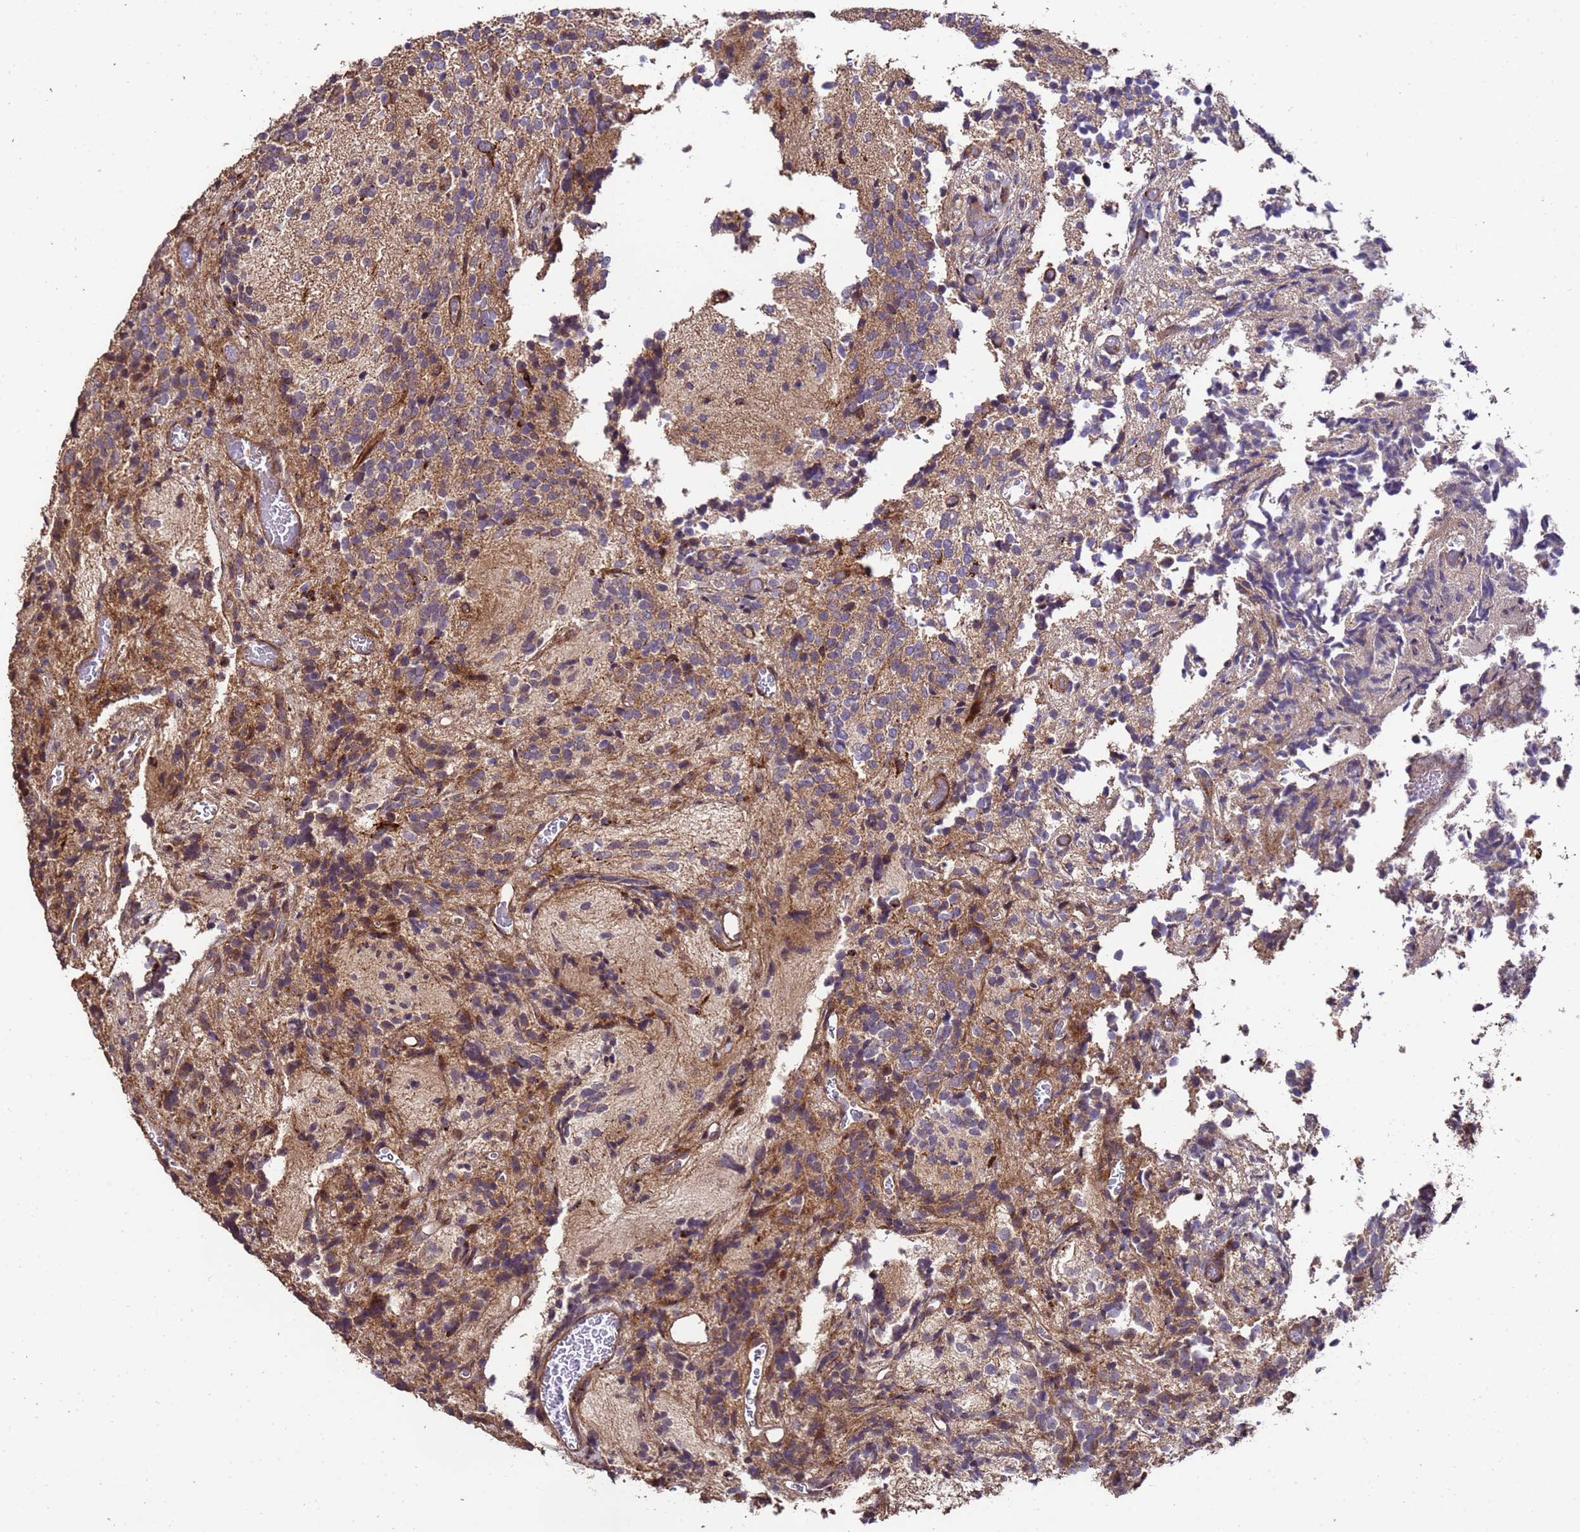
{"staining": {"intensity": "weak", "quantity": "25%-75%", "location": "cytoplasmic/membranous,nuclear"}, "tissue": "glioma", "cell_type": "Tumor cells", "image_type": "cancer", "snomed": [{"axis": "morphology", "description": "Glioma, malignant, Low grade"}, {"axis": "topography", "description": "Brain"}], "caption": "Human malignant low-grade glioma stained with a brown dye displays weak cytoplasmic/membranous and nuclear positive positivity in approximately 25%-75% of tumor cells.", "gene": "PRODH", "patient": {"sex": "female", "age": 1}}